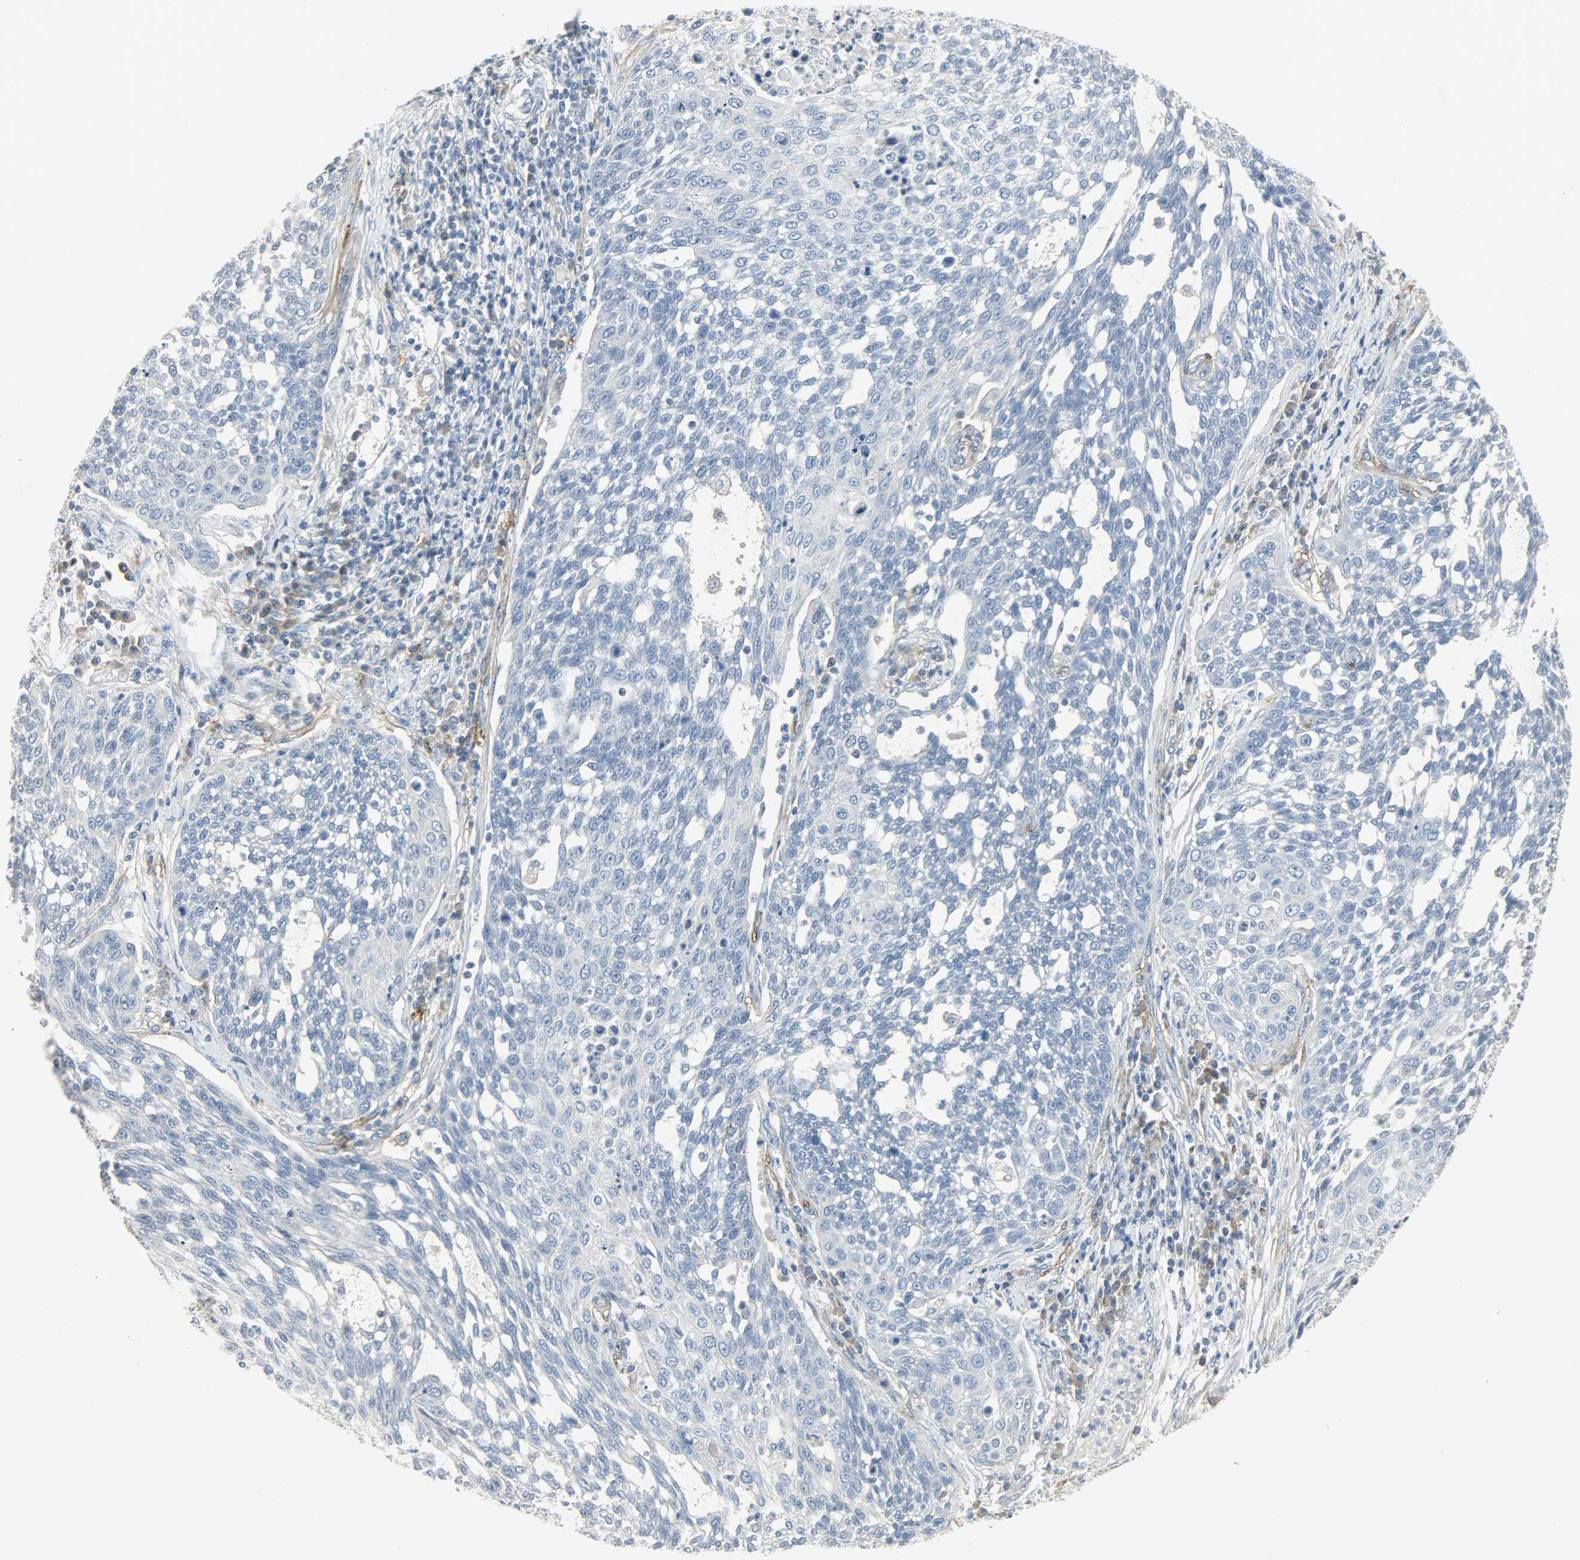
{"staining": {"intensity": "negative", "quantity": "none", "location": "none"}, "tissue": "cervical cancer", "cell_type": "Tumor cells", "image_type": "cancer", "snomed": [{"axis": "morphology", "description": "Squamous cell carcinoma, NOS"}, {"axis": "topography", "description": "Cervix"}], "caption": "IHC image of human cervical squamous cell carcinoma stained for a protein (brown), which displays no expression in tumor cells. (Immunohistochemistry, brightfield microscopy, high magnification).", "gene": "ENPEP", "patient": {"sex": "female", "age": 34}}